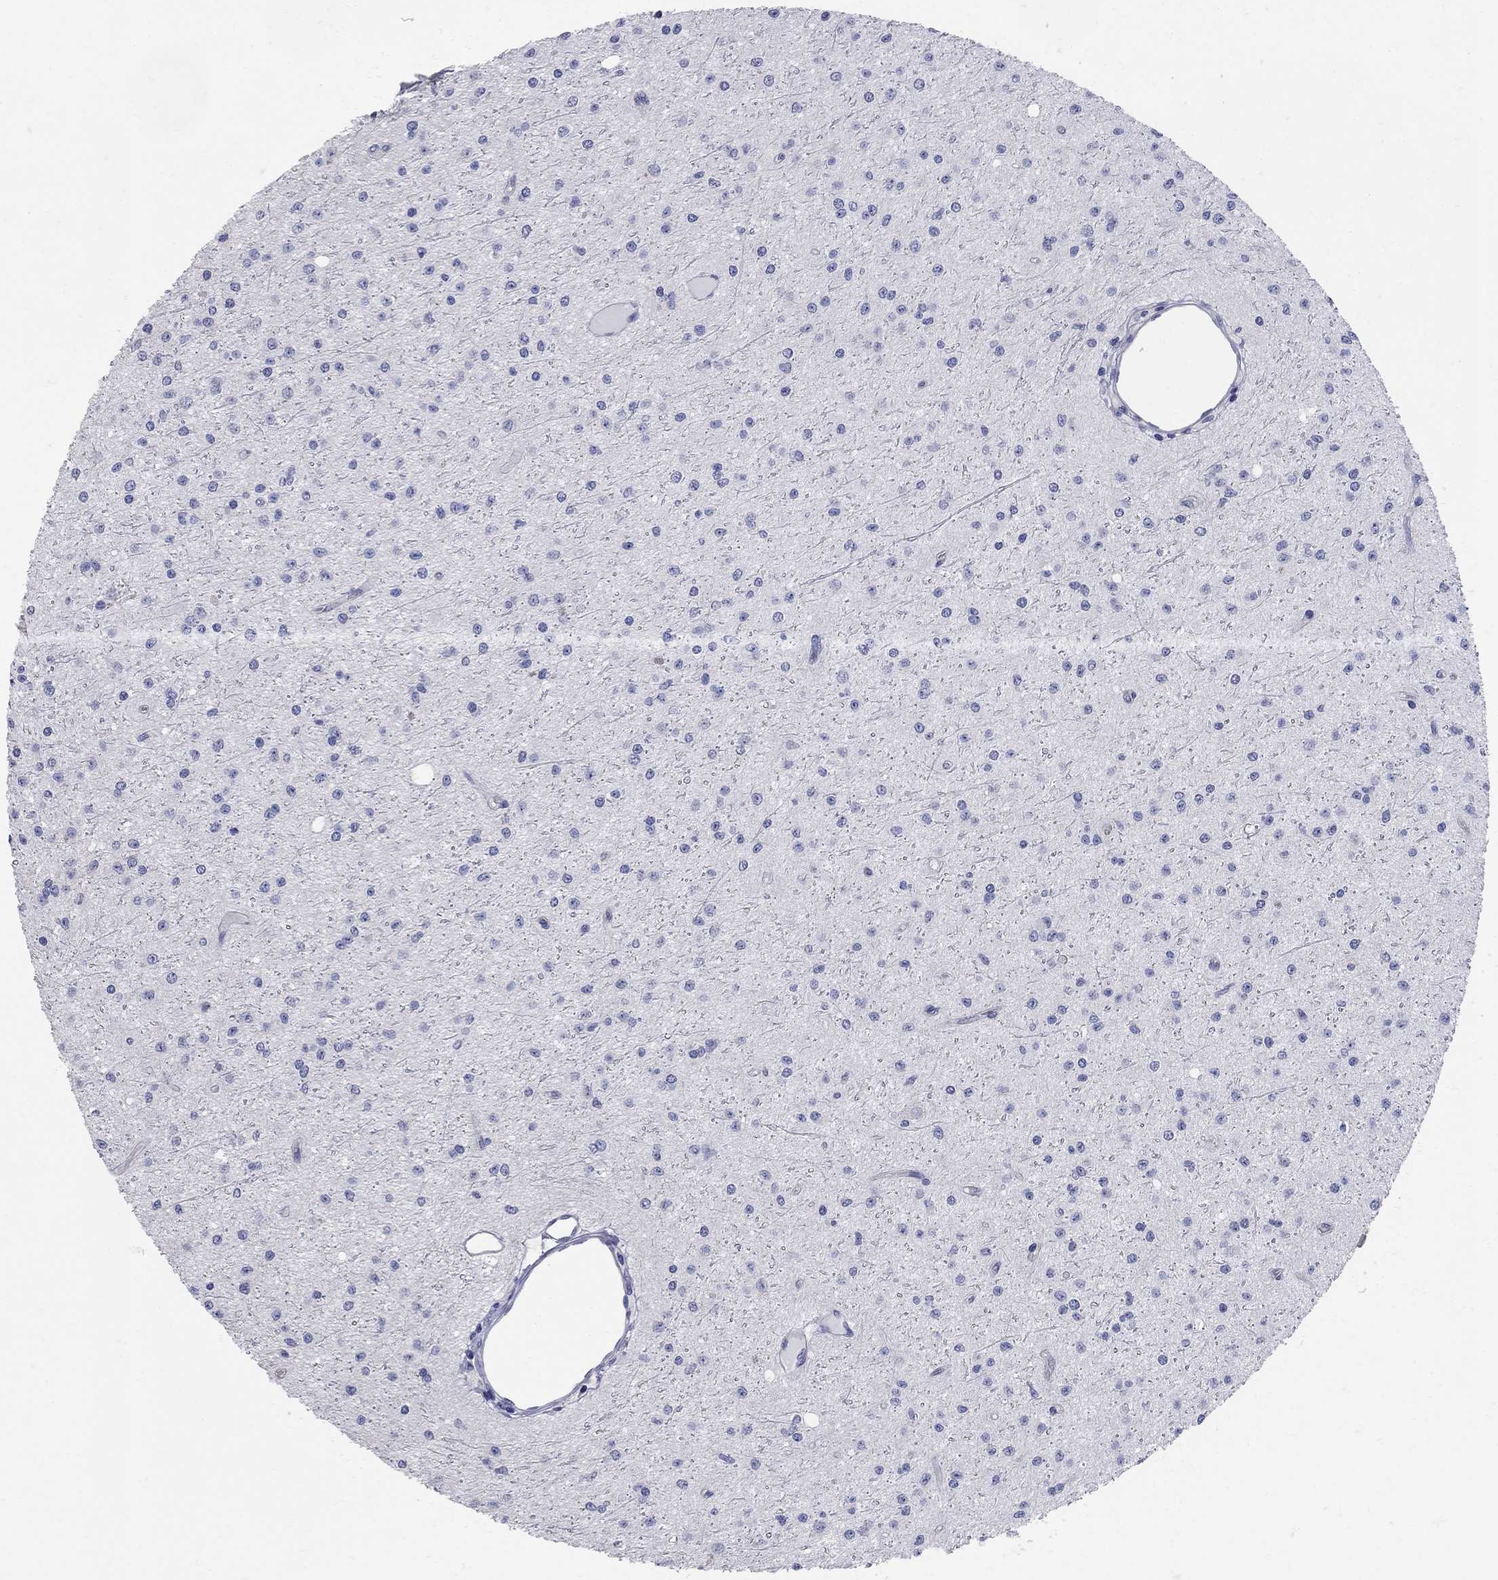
{"staining": {"intensity": "negative", "quantity": "none", "location": "none"}, "tissue": "glioma", "cell_type": "Tumor cells", "image_type": "cancer", "snomed": [{"axis": "morphology", "description": "Glioma, malignant, Low grade"}, {"axis": "topography", "description": "Brain"}], "caption": "A micrograph of glioma stained for a protein exhibits no brown staining in tumor cells.", "gene": "AOX1", "patient": {"sex": "male", "age": 27}}